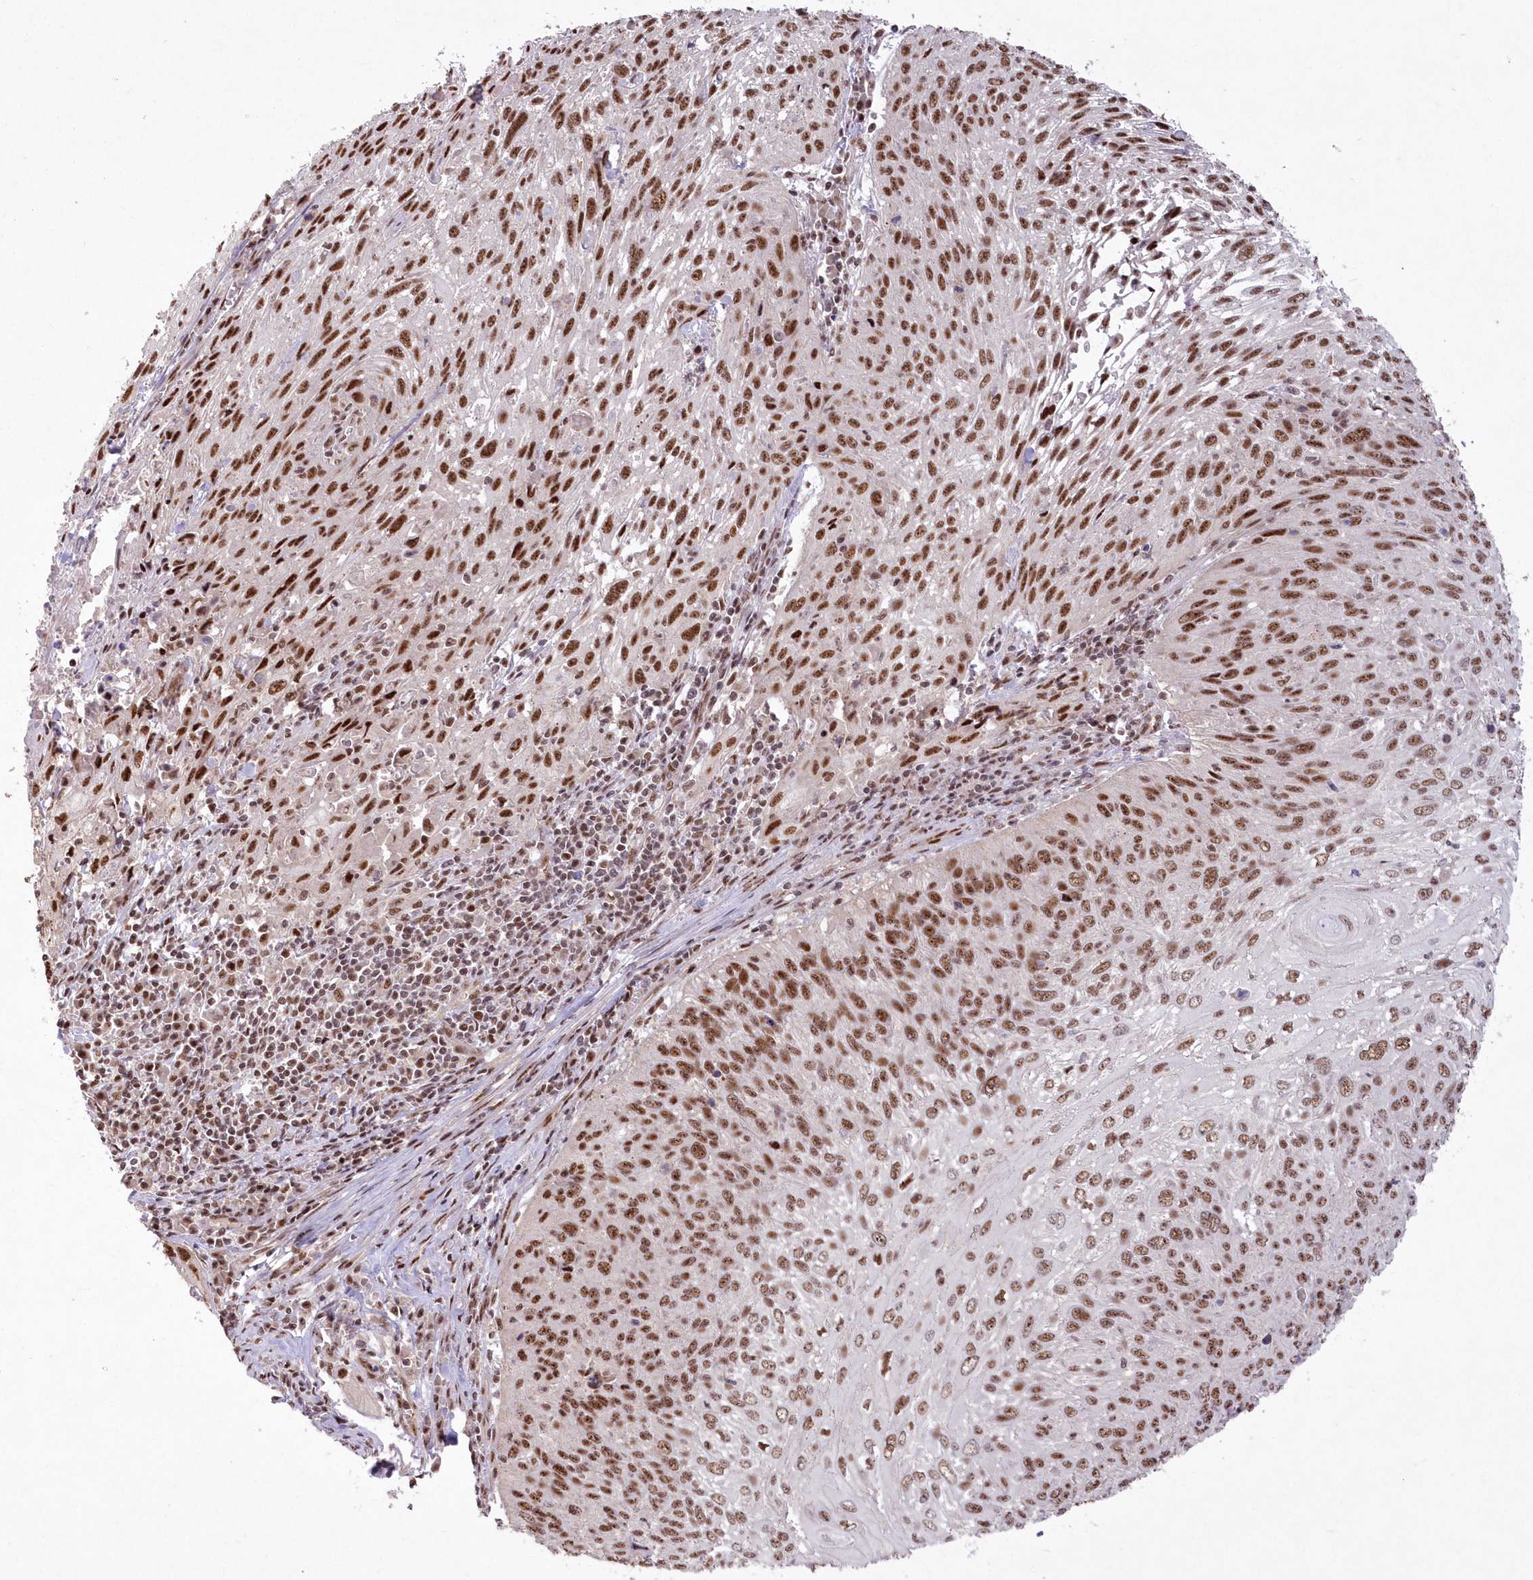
{"staining": {"intensity": "moderate", "quantity": ">75%", "location": "nuclear"}, "tissue": "cervical cancer", "cell_type": "Tumor cells", "image_type": "cancer", "snomed": [{"axis": "morphology", "description": "Squamous cell carcinoma, NOS"}, {"axis": "topography", "description": "Cervix"}], "caption": "Protein staining demonstrates moderate nuclear positivity in approximately >75% of tumor cells in squamous cell carcinoma (cervical). Nuclei are stained in blue.", "gene": "WBP1L", "patient": {"sex": "female", "age": 51}}